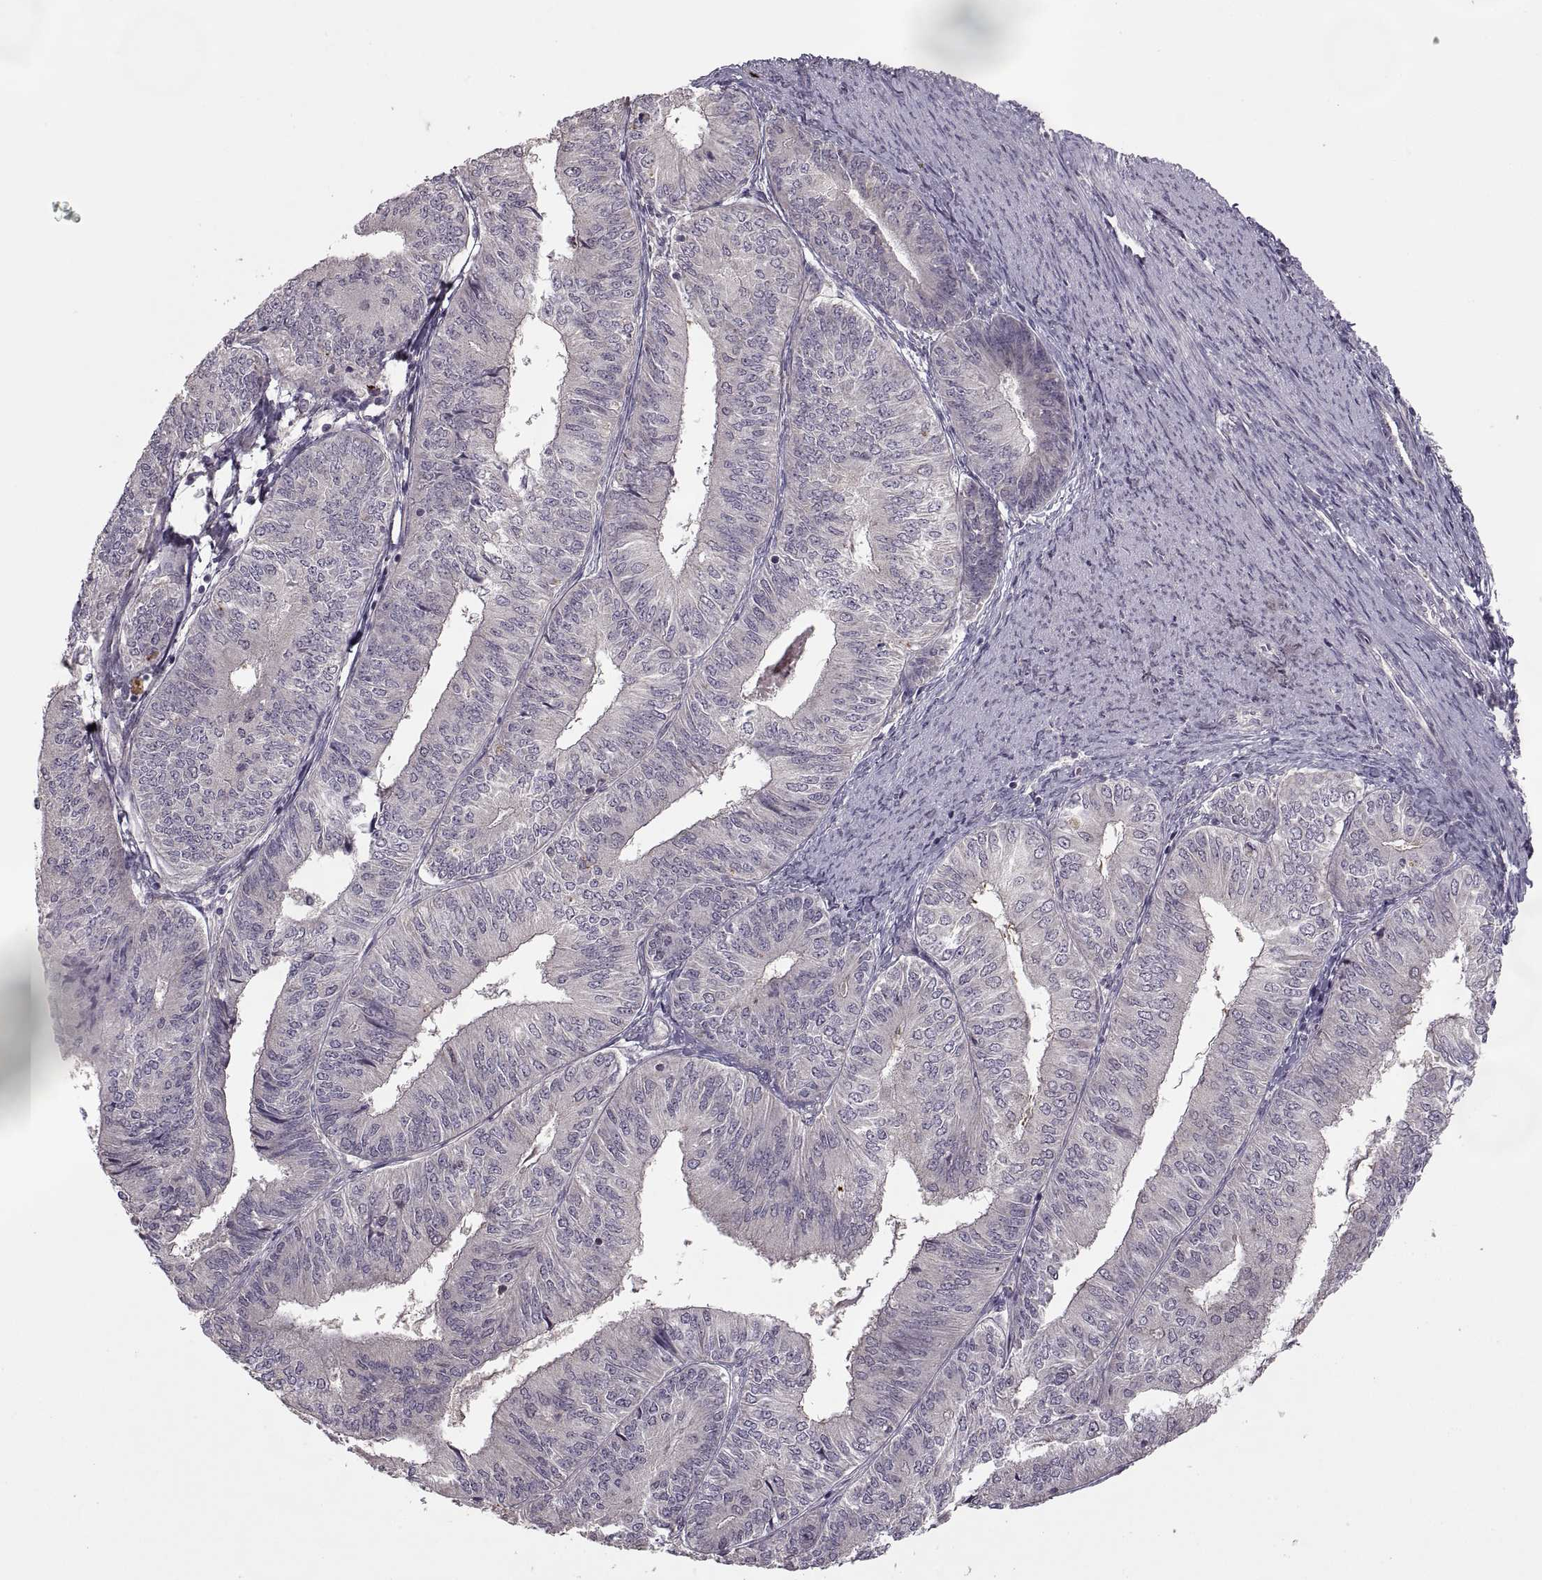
{"staining": {"intensity": "negative", "quantity": "none", "location": "none"}, "tissue": "endometrial cancer", "cell_type": "Tumor cells", "image_type": "cancer", "snomed": [{"axis": "morphology", "description": "Adenocarcinoma, NOS"}, {"axis": "topography", "description": "Endometrium"}], "caption": "A high-resolution photomicrograph shows immunohistochemistry staining of endometrial adenocarcinoma, which demonstrates no significant expression in tumor cells.", "gene": "PIERCE1", "patient": {"sex": "female", "age": 58}}